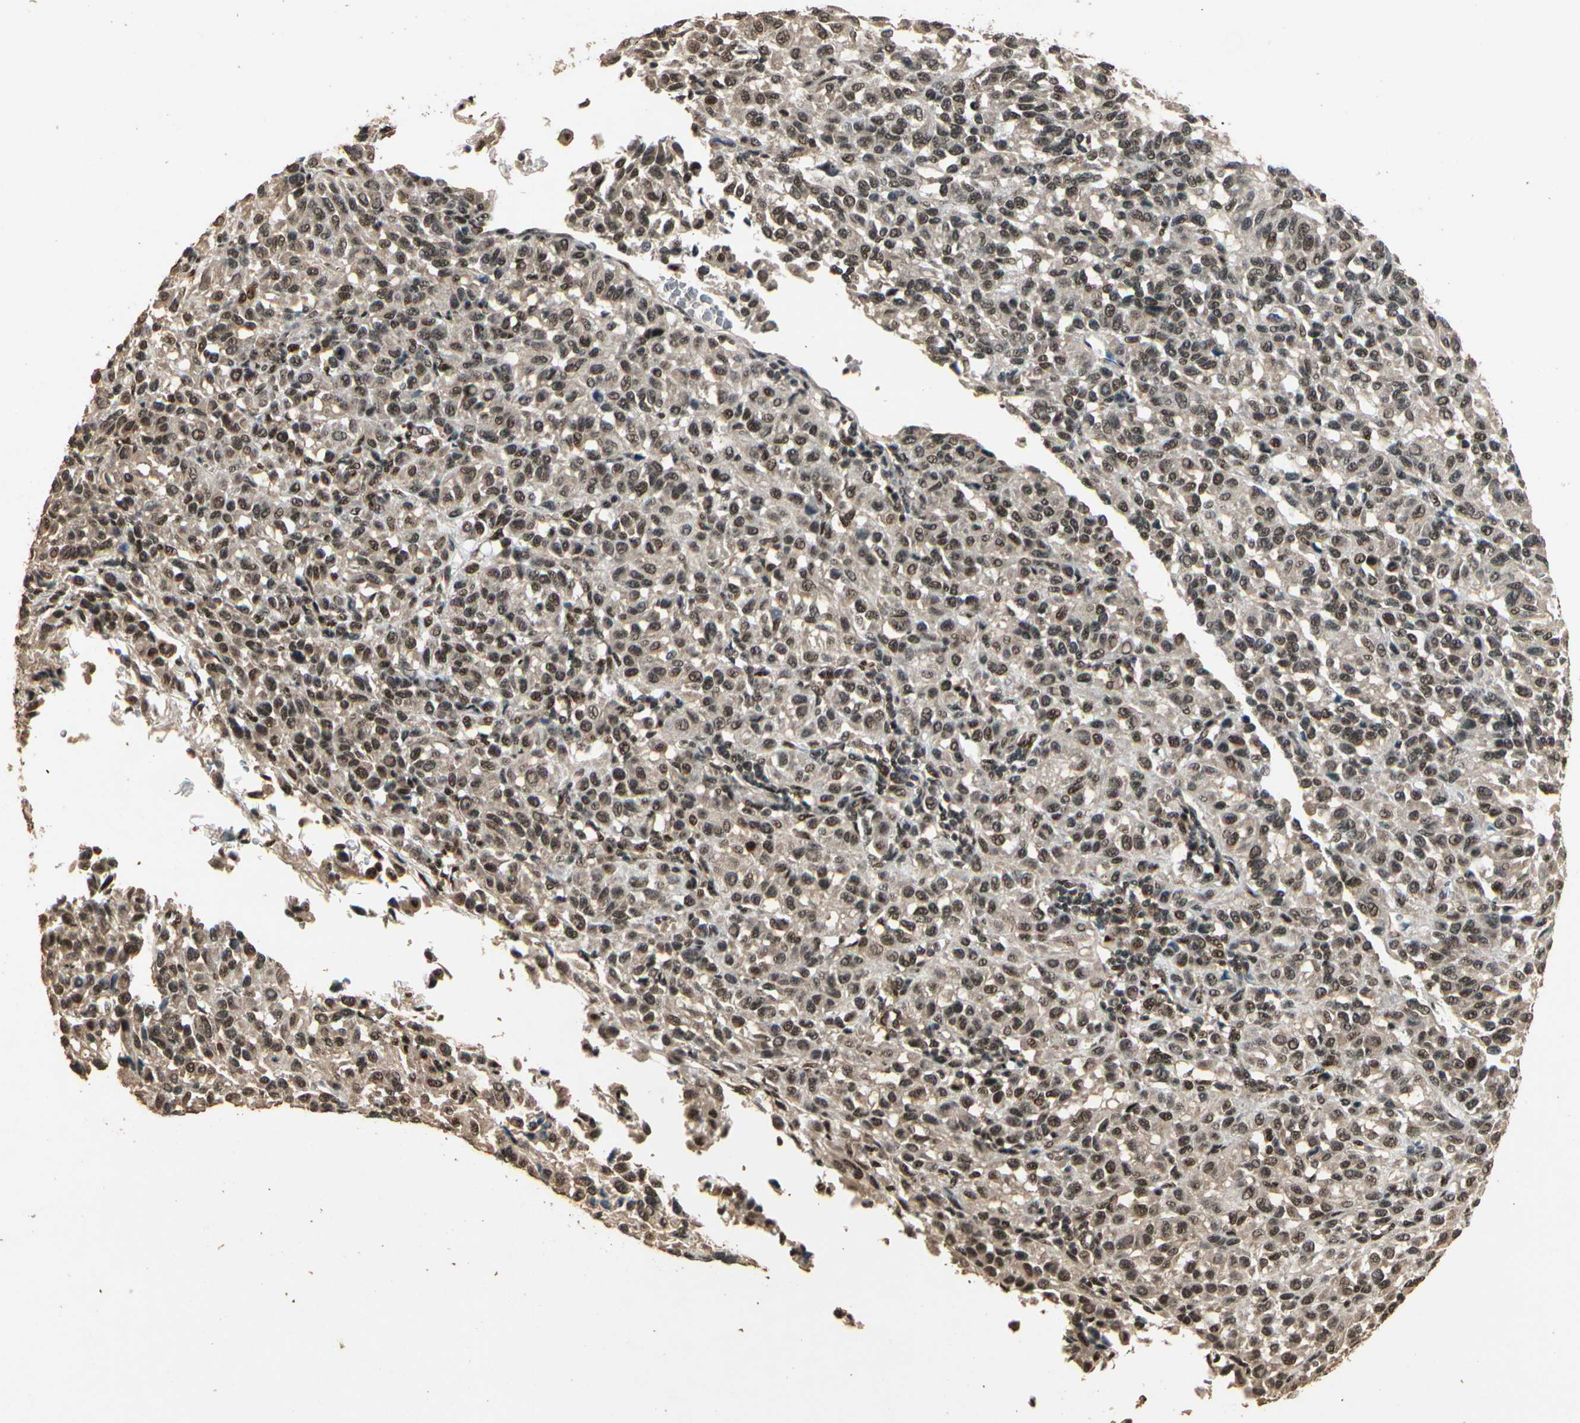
{"staining": {"intensity": "strong", "quantity": ">75%", "location": "nuclear"}, "tissue": "melanoma", "cell_type": "Tumor cells", "image_type": "cancer", "snomed": [{"axis": "morphology", "description": "Malignant melanoma, Metastatic site"}, {"axis": "topography", "description": "Lung"}], "caption": "Malignant melanoma (metastatic site) stained with immunohistochemistry exhibits strong nuclear positivity in approximately >75% of tumor cells. (IHC, brightfield microscopy, high magnification).", "gene": "RBM25", "patient": {"sex": "male", "age": 64}}